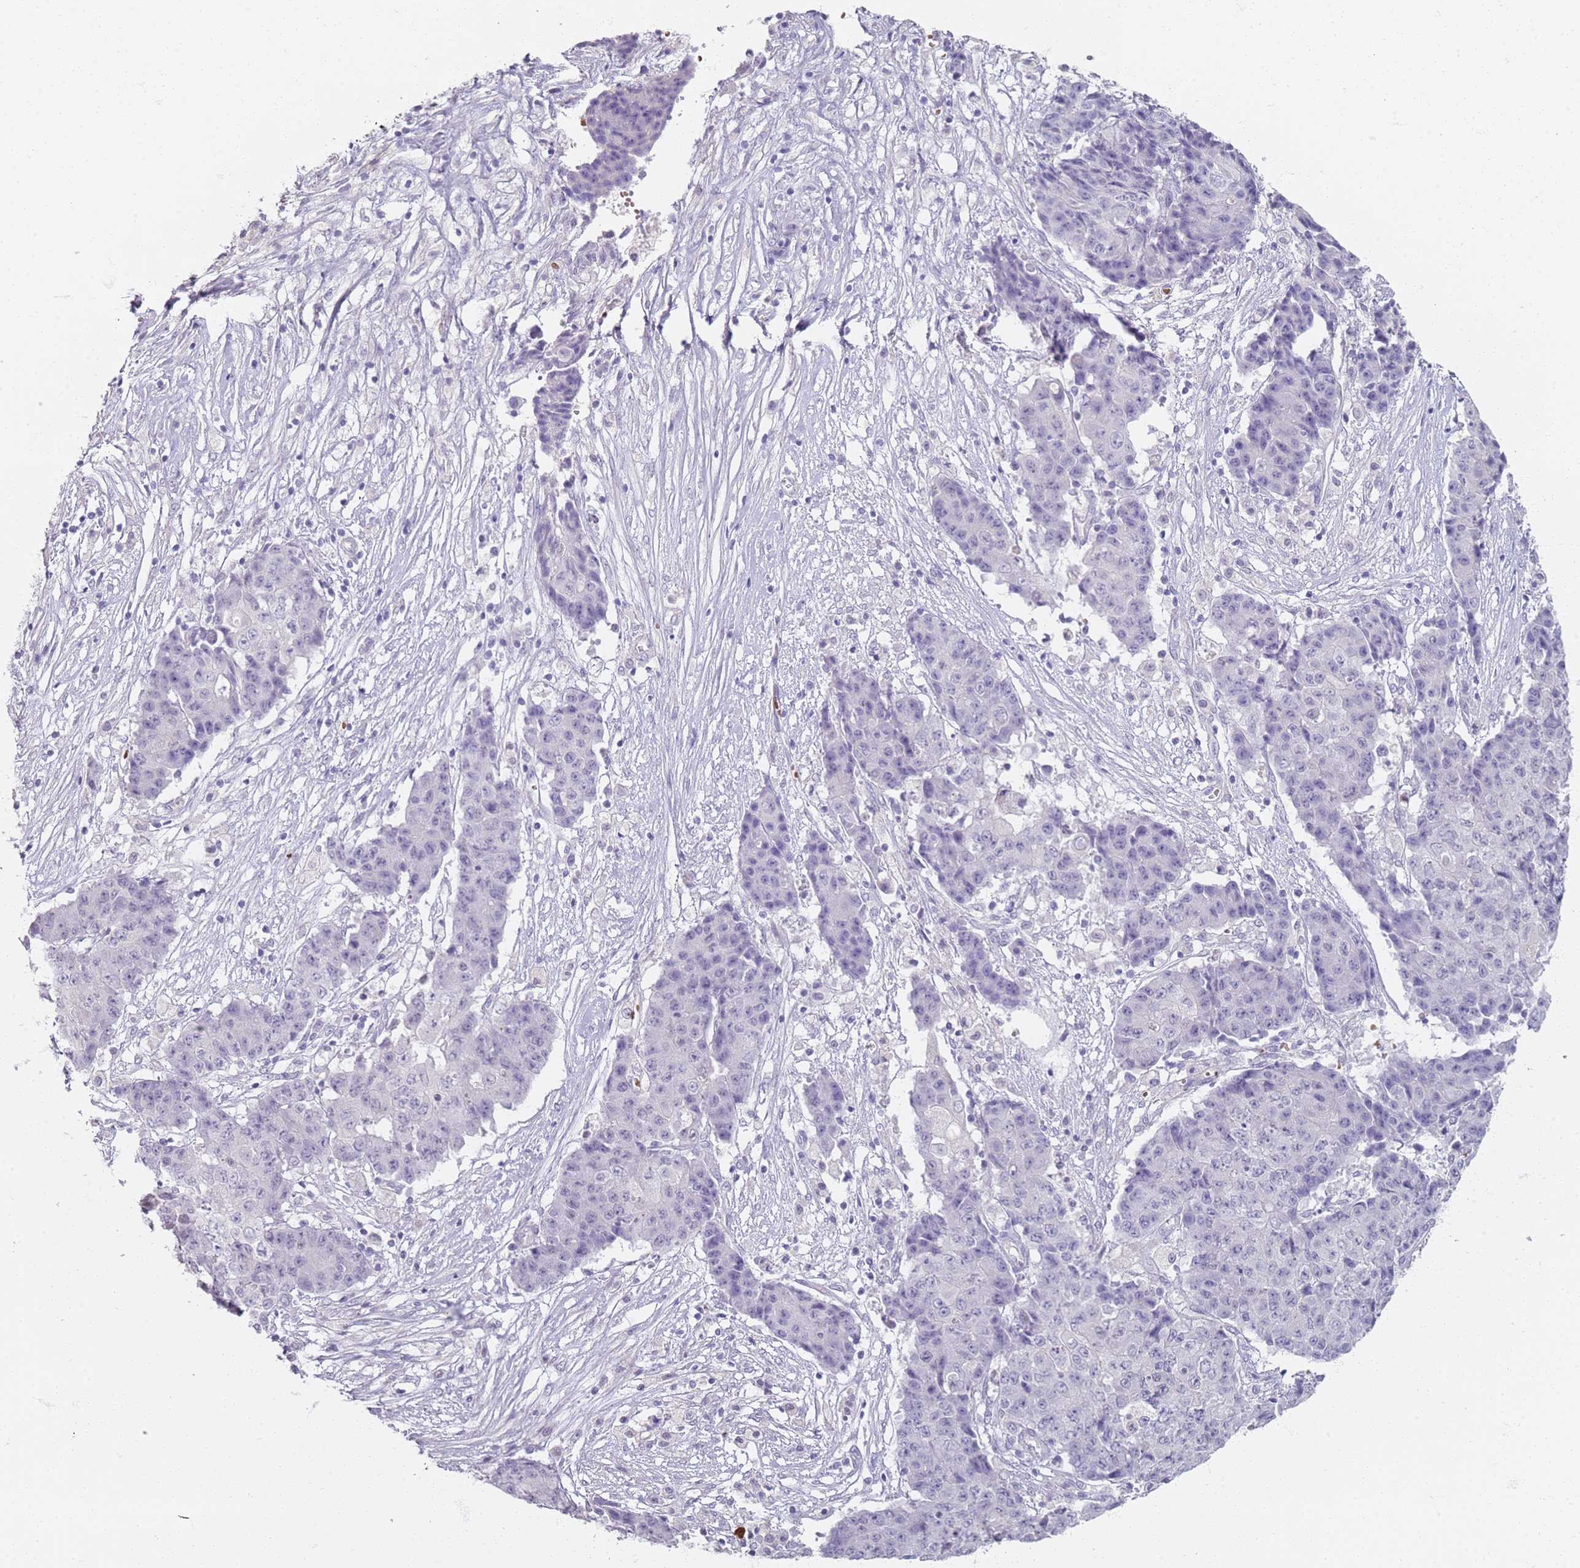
{"staining": {"intensity": "negative", "quantity": "none", "location": "none"}, "tissue": "ovarian cancer", "cell_type": "Tumor cells", "image_type": "cancer", "snomed": [{"axis": "morphology", "description": "Carcinoma, endometroid"}, {"axis": "topography", "description": "Ovary"}], "caption": "Ovarian cancer was stained to show a protein in brown. There is no significant staining in tumor cells.", "gene": "CD40LG", "patient": {"sex": "female", "age": 42}}